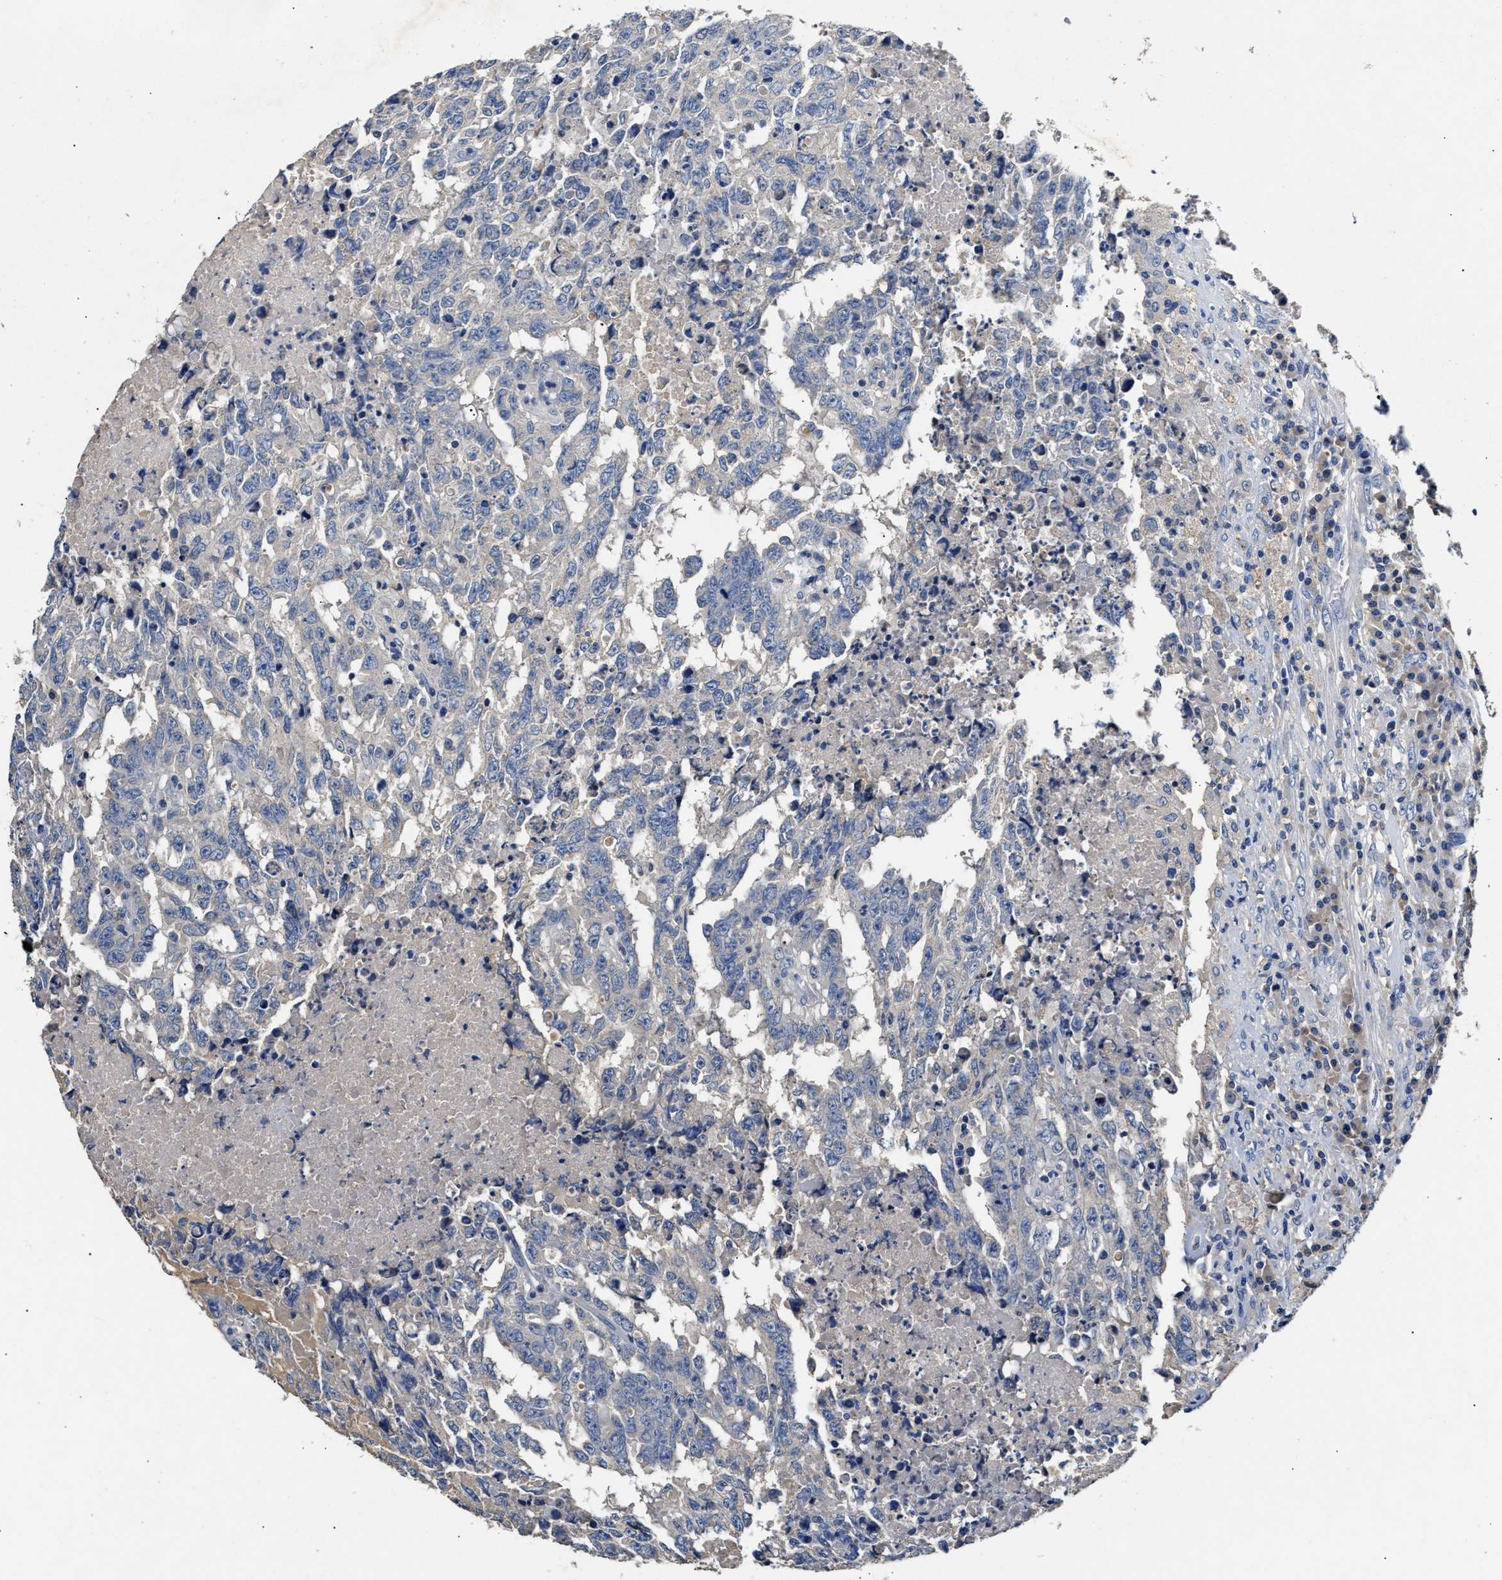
{"staining": {"intensity": "negative", "quantity": "none", "location": "none"}, "tissue": "testis cancer", "cell_type": "Tumor cells", "image_type": "cancer", "snomed": [{"axis": "morphology", "description": "Necrosis, NOS"}, {"axis": "morphology", "description": "Carcinoma, Embryonal, NOS"}, {"axis": "topography", "description": "Testis"}], "caption": "Image shows no protein staining in tumor cells of testis cancer tissue.", "gene": "SLCO2B1", "patient": {"sex": "male", "age": 19}}